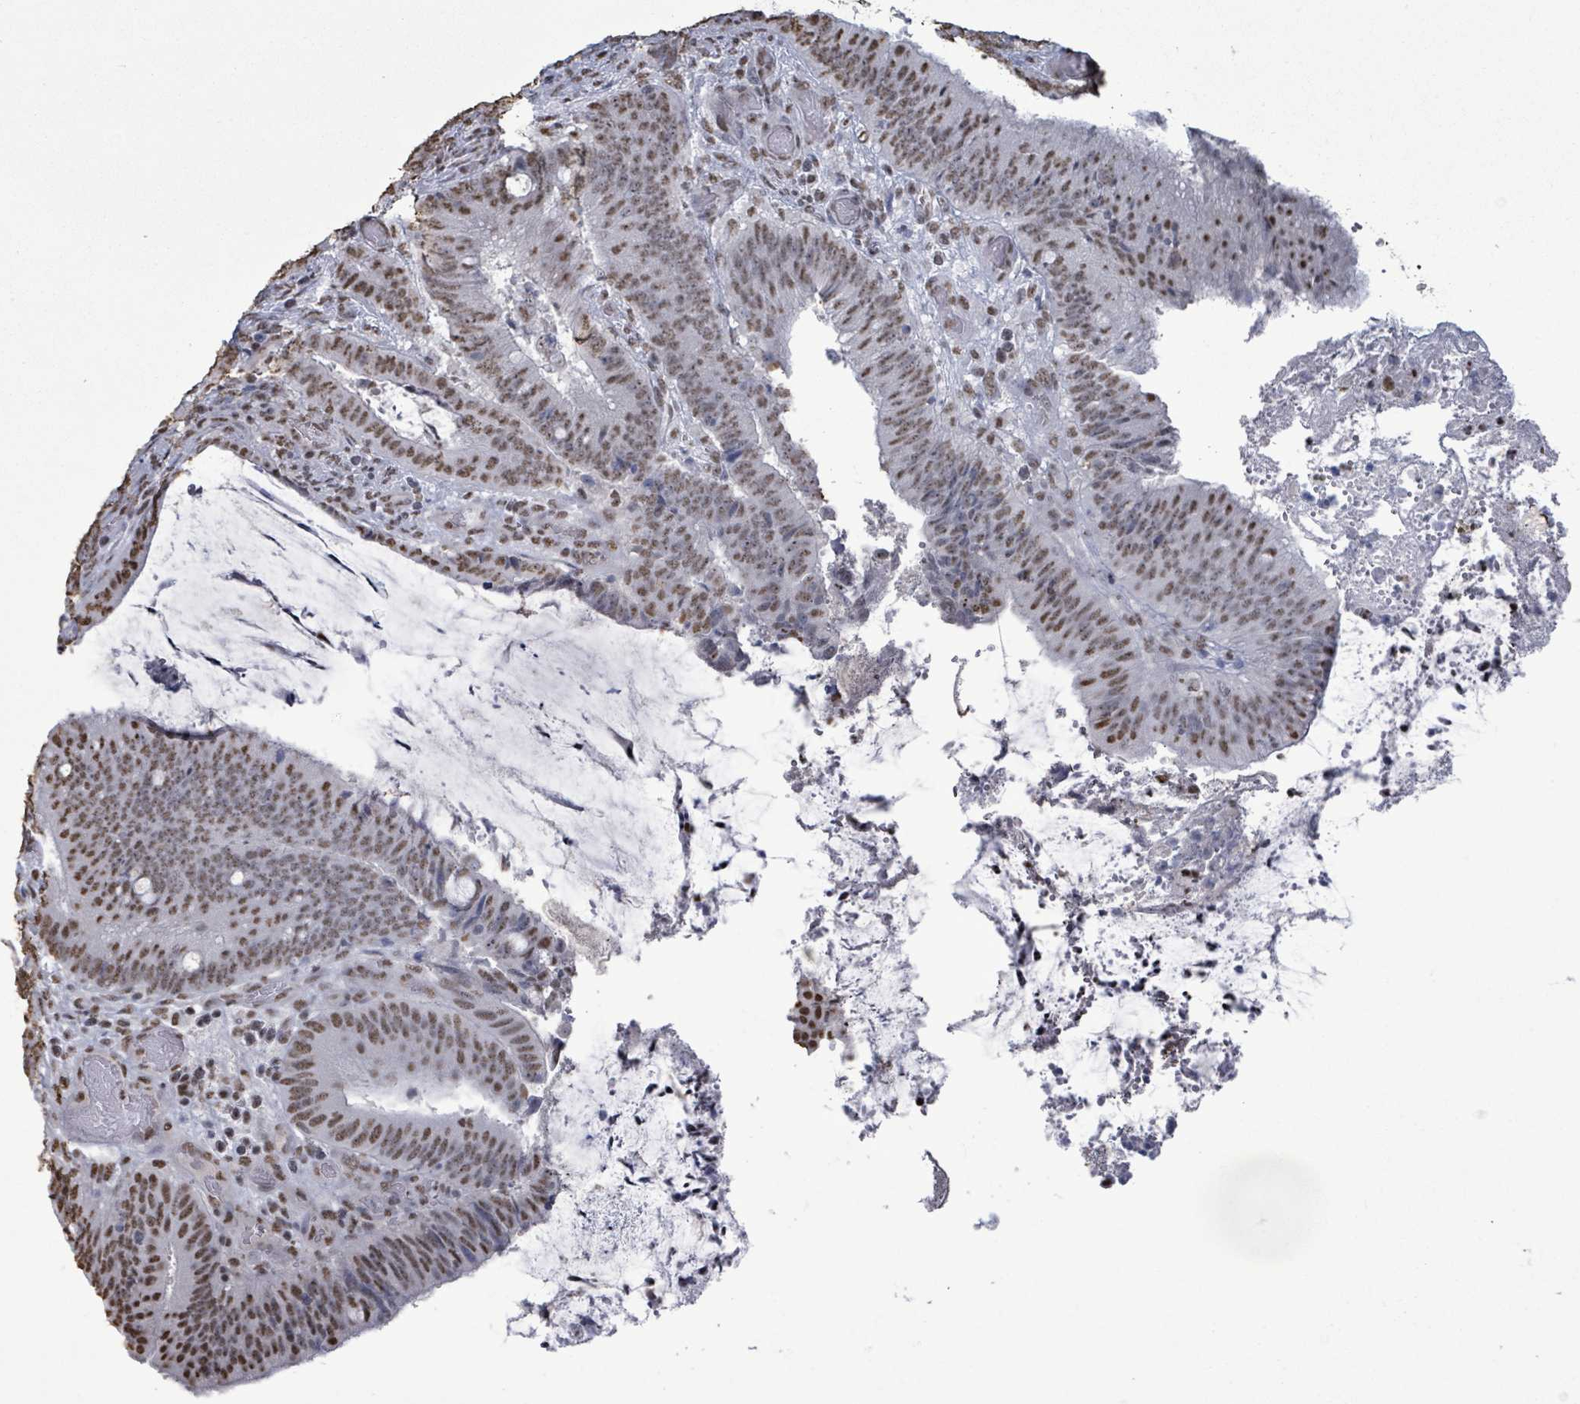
{"staining": {"intensity": "weak", "quantity": ">75%", "location": "nuclear"}, "tissue": "colorectal cancer", "cell_type": "Tumor cells", "image_type": "cancer", "snomed": [{"axis": "morphology", "description": "Adenocarcinoma, NOS"}, {"axis": "topography", "description": "Colon"}], "caption": "Tumor cells display low levels of weak nuclear expression in about >75% of cells in human colorectal adenocarcinoma. (DAB = brown stain, brightfield microscopy at high magnification).", "gene": "SAMD14", "patient": {"sex": "female", "age": 43}}